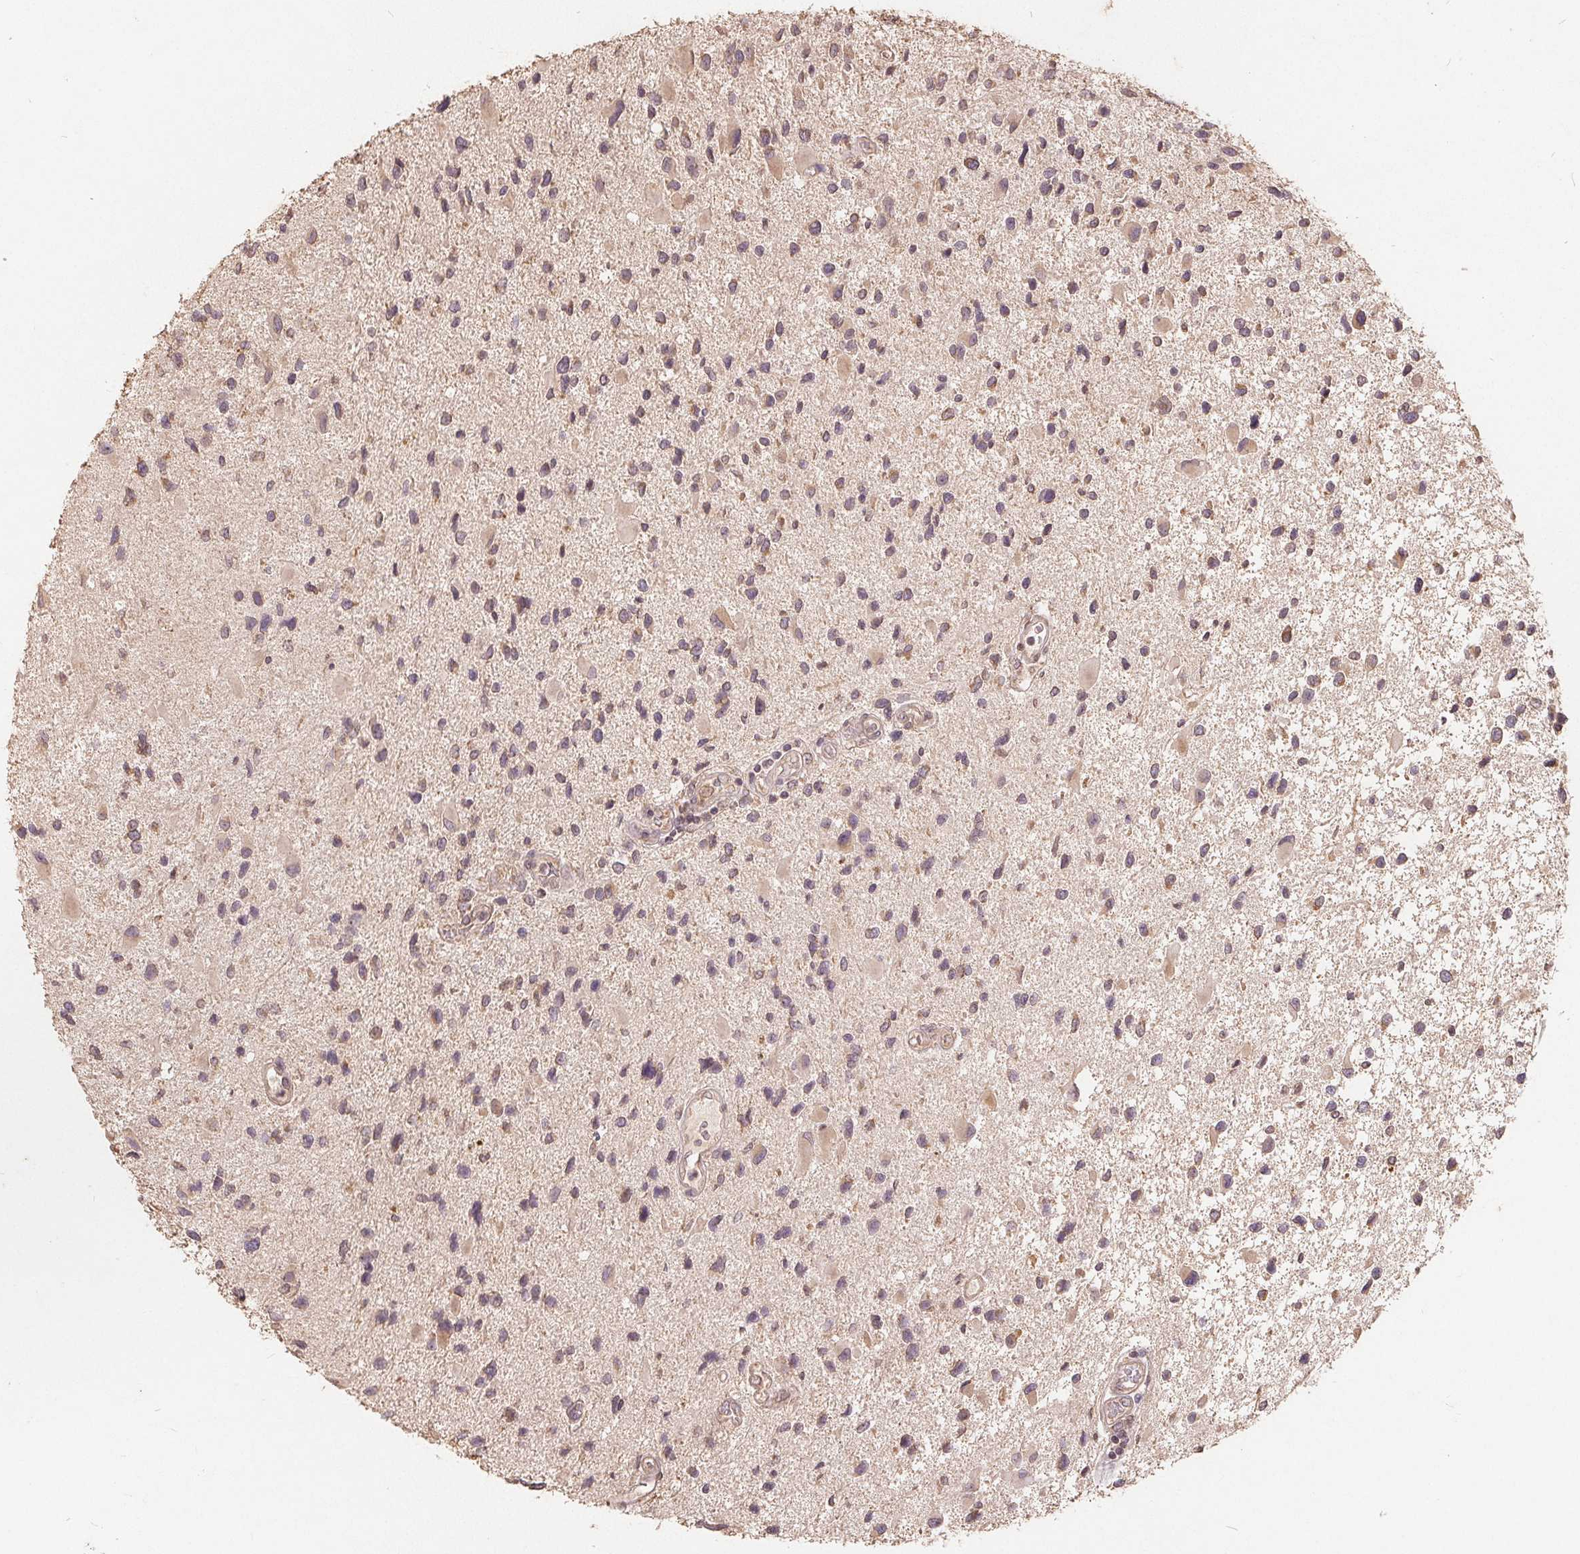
{"staining": {"intensity": "weak", "quantity": "25%-75%", "location": "cytoplasmic/membranous"}, "tissue": "glioma", "cell_type": "Tumor cells", "image_type": "cancer", "snomed": [{"axis": "morphology", "description": "Glioma, malignant, Low grade"}, {"axis": "topography", "description": "Brain"}], "caption": "Immunohistochemistry (IHC) (DAB (3,3'-diaminobenzidine)) staining of glioma shows weak cytoplasmic/membranous protein expression in about 25%-75% of tumor cells.", "gene": "CDIPT", "patient": {"sex": "female", "age": 32}}